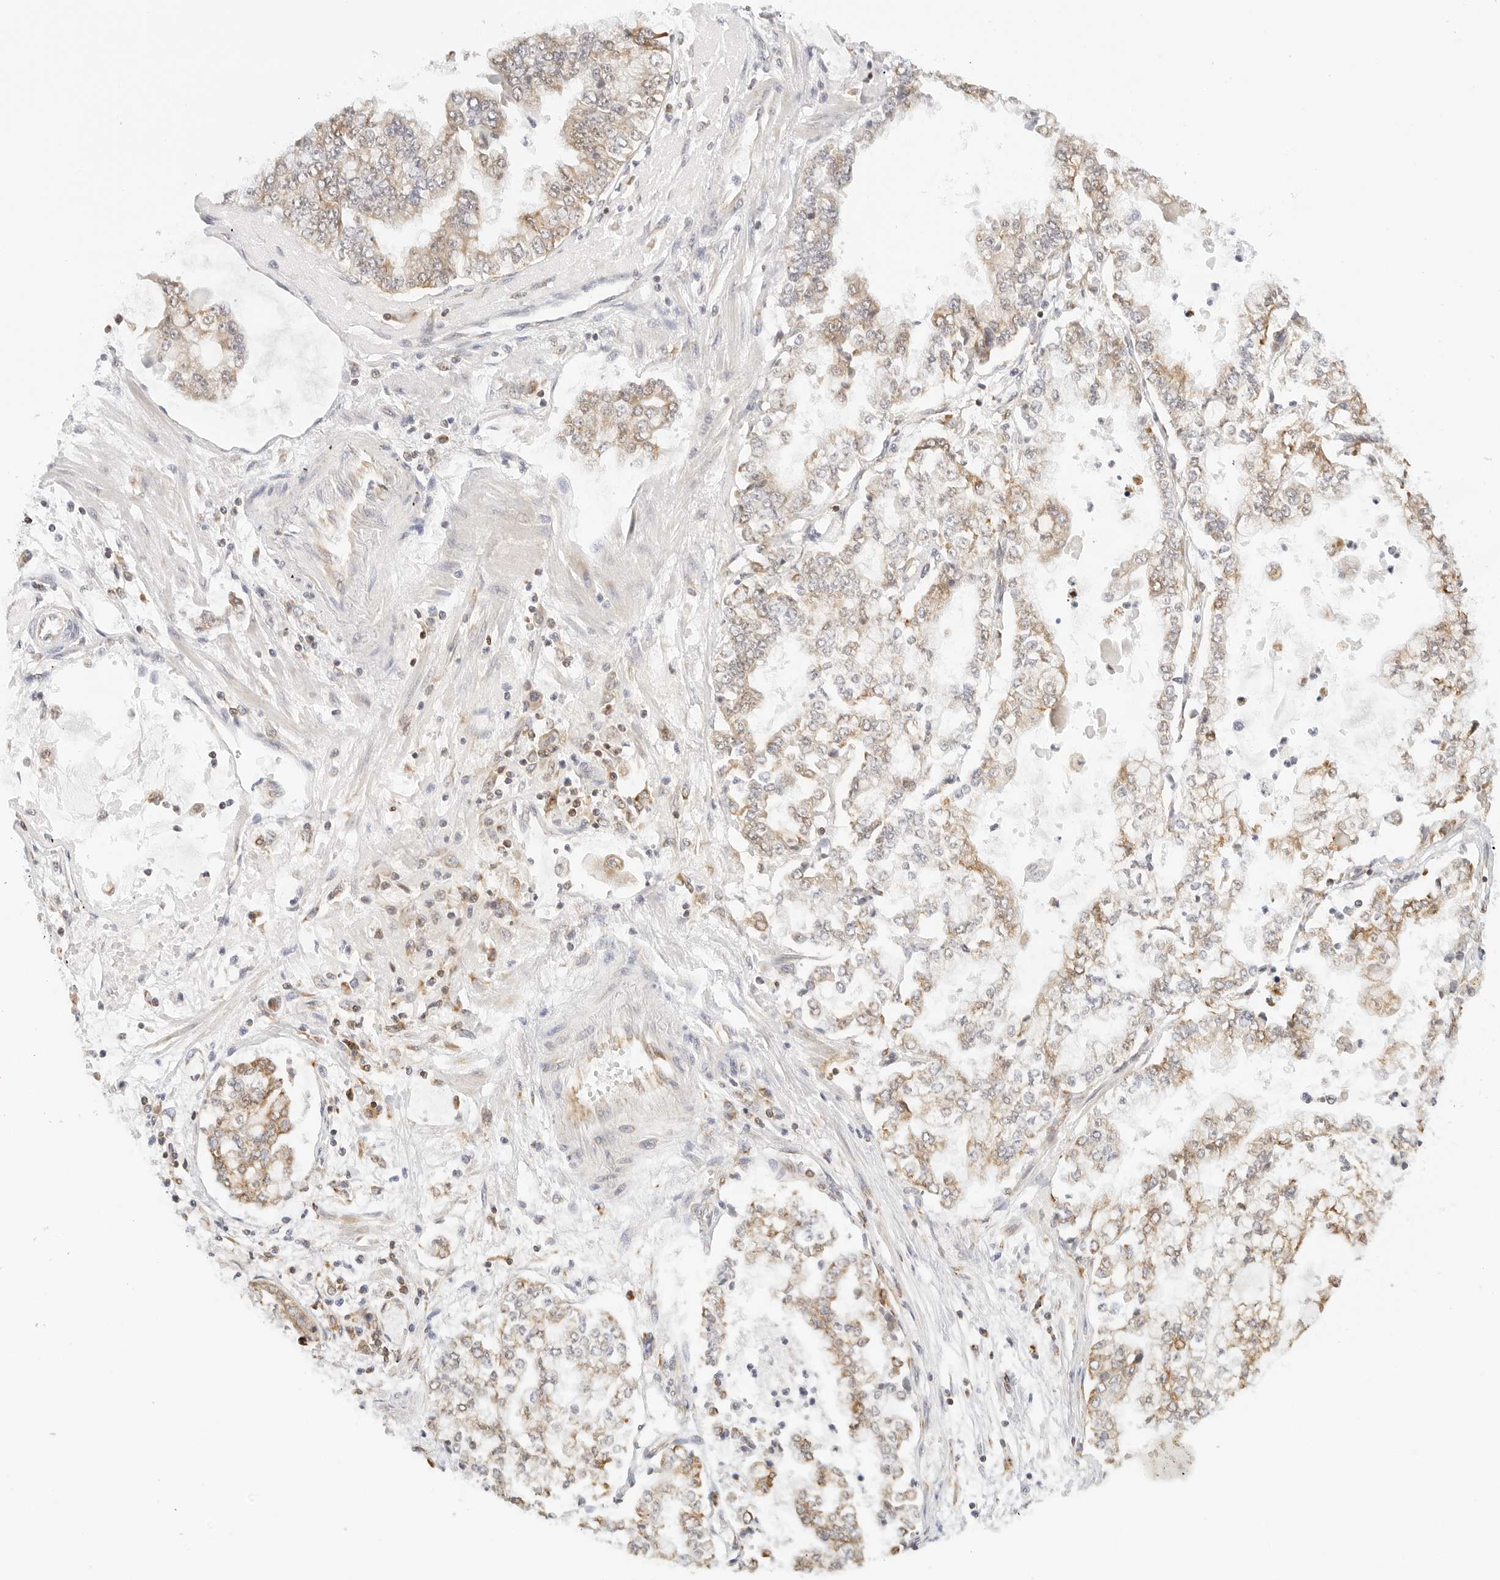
{"staining": {"intensity": "moderate", "quantity": "<25%", "location": "cytoplasmic/membranous"}, "tissue": "stomach cancer", "cell_type": "Tumor cells", "image_type": "cancer", "snomed": [{"axis": "morphology", "description": "Adenocarcinoma, NOS"}, {"axis": "topography", "description": "Stomach"}], "caption": "An image of human stomach cancer stained for a protein displays moderate cytoplasmic/membranous brown staining in tumor cells. (DAB (3,3'-diaminobenzidine) = brown stain, brightfield microscopy at high magnification).", "gene": "ATL1", "patient": {"sex": "male", "age": 76}}